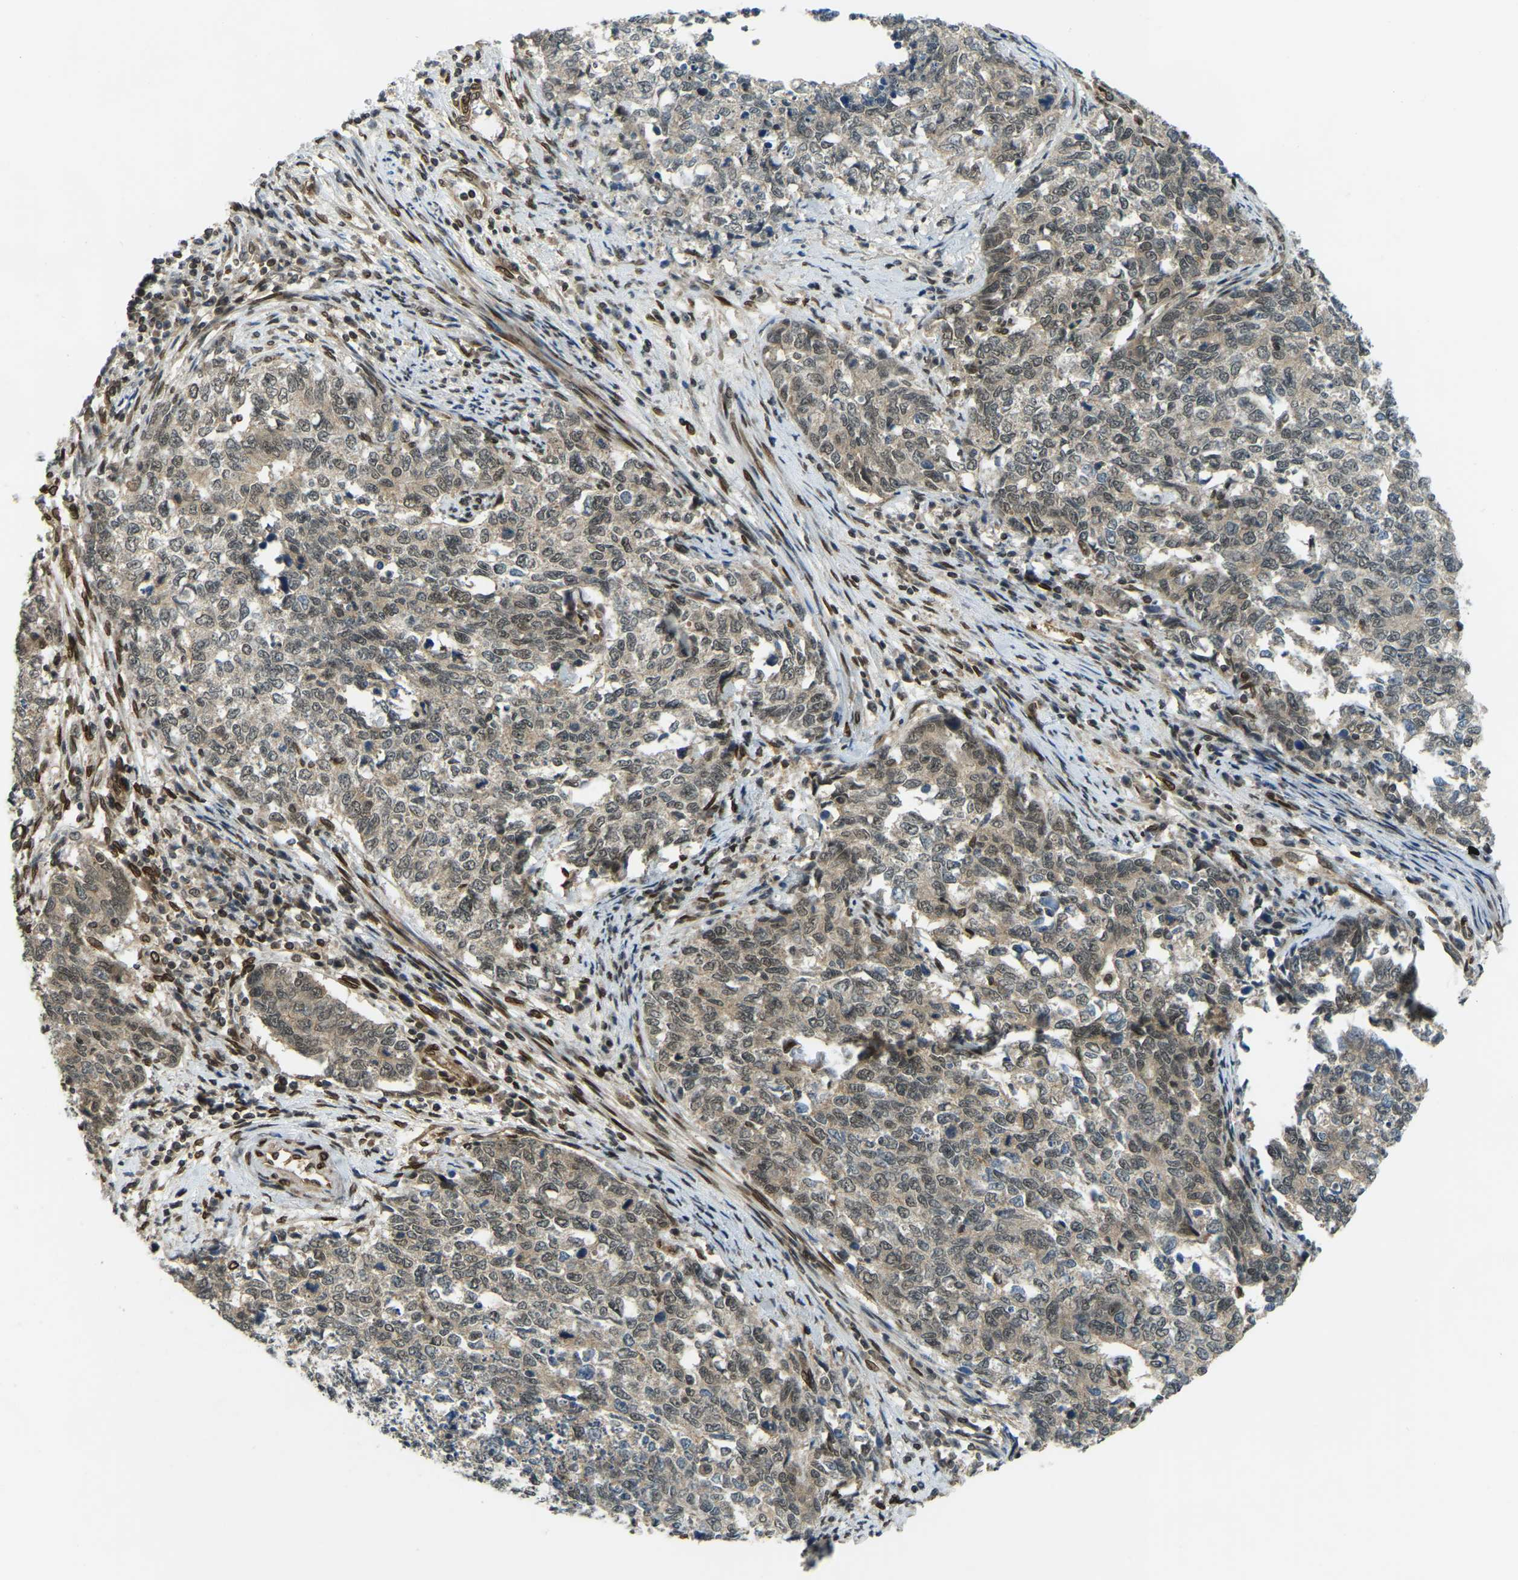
{"staining": {"intensity": "weak", "quantity": "25%-75%", "location": "cytoplasmic/membranous,nuclear"}, "tissue": "cervical cancer", "cell_type": "Tumor cells", "image_type": "cancer", "snomed": [{"axis": "morphology", "description": "Squamous cell carcinoma, NOS"}, {"axis": "topography", "description": "Cervix"}], "caption": "A brown stain shows weak cytoplasmic/membranous and nuclear positivity of a protein in human squamous cell carcinoma (cervical) tumor cells.", "gene": "SYNE1", "patient": {"sex": "female", "age": 63}}